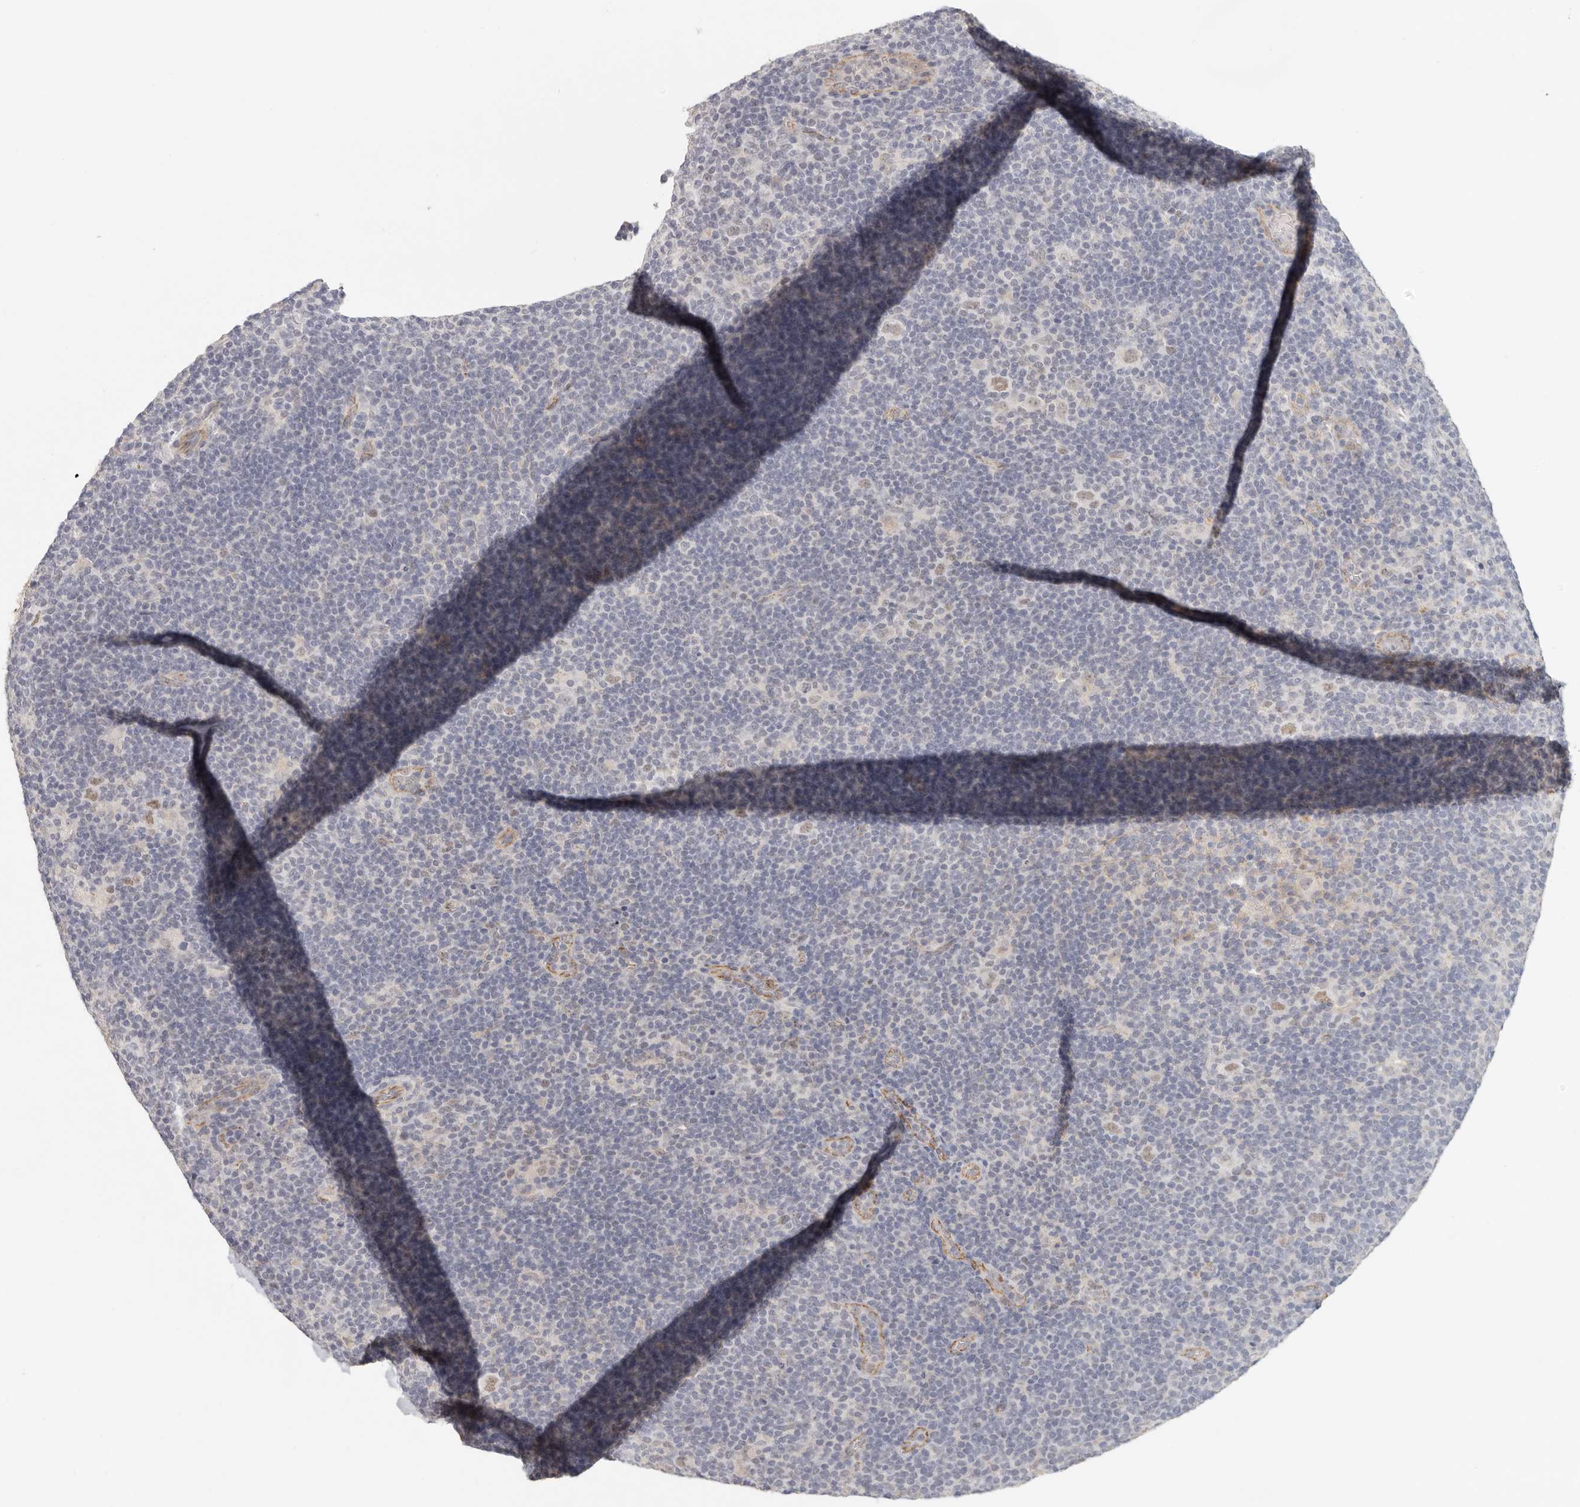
{"staining": {"intensity": "weak", "quantity": "25%-75%", "location": "nuclear"}, "tissue": "lymphoma", "cell_type": "Tumor cells", "image_type": "cancer", "snomed": [{"axis": "morphology", "description": "Hodgkin's disease, NOS"}, {"axis": "topography", "description": "Lymph node"}], "caption": "Protein staining of lymphoma tissue shows weak nuclear positivity in approximately 25%-75% of tumor cells.", "gene": "ANXA9", "patient": {"sex": "female", "age": 57}}